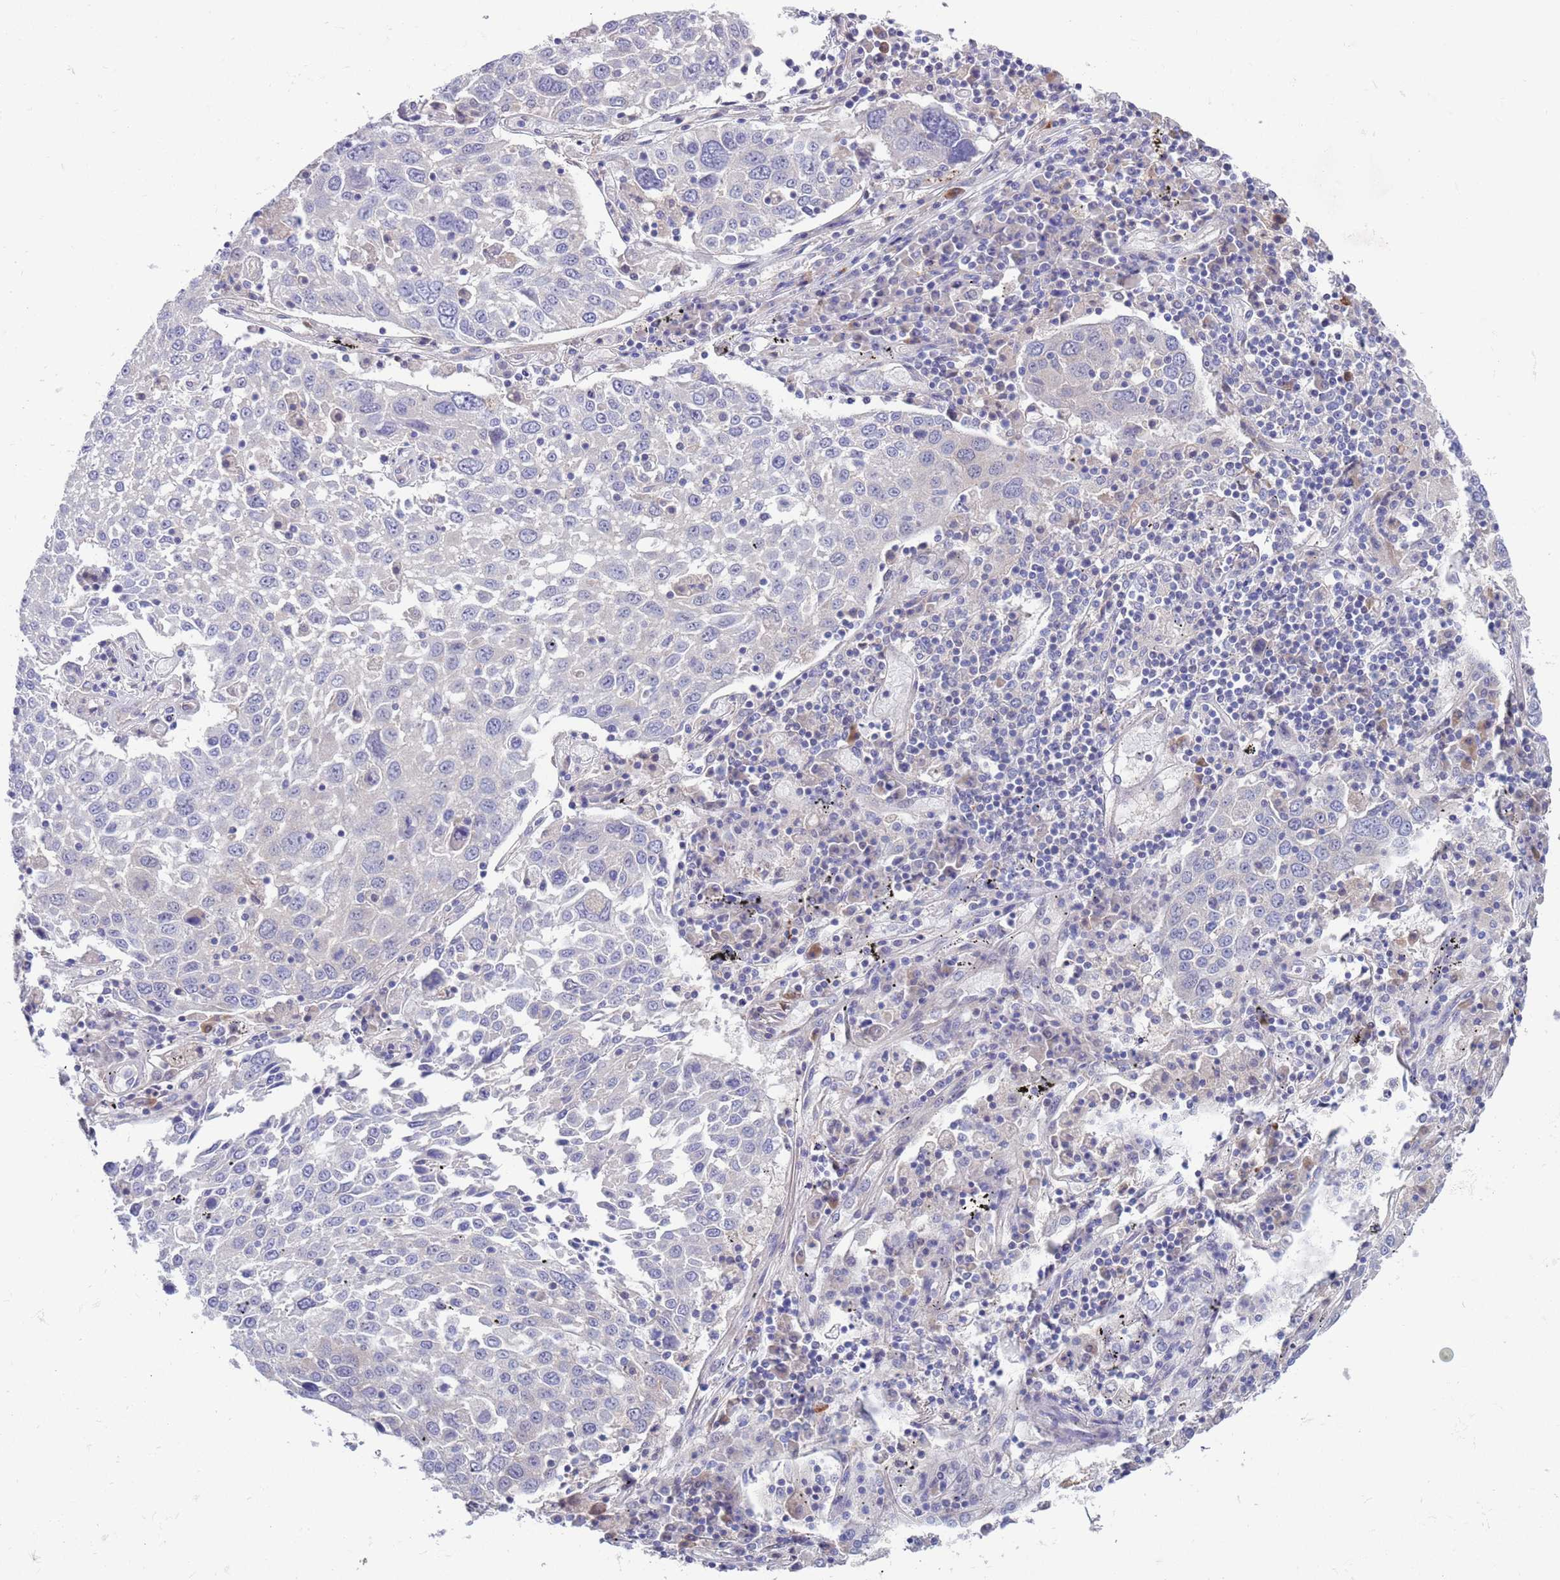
{"staining": {"intensity": "negative", "quantity": "none", "location": "none"}, "tissue": "lung cancer", "cell_type": "Tumor cells", "image_type": "cancer", "snomed": [{"axis": "morphology", "description": "Squamous cell carcinoma, NOS"}, {"axis": "topography", "description": "Lung"}], "caption": "Human lung cancer (squamous cell carcinoma) stained for a protein using immunohistochemistry demonstrates no positivity in tumor cells.", "gene": "KLHL29", "patient": {"sex": "male", "age": 65}}